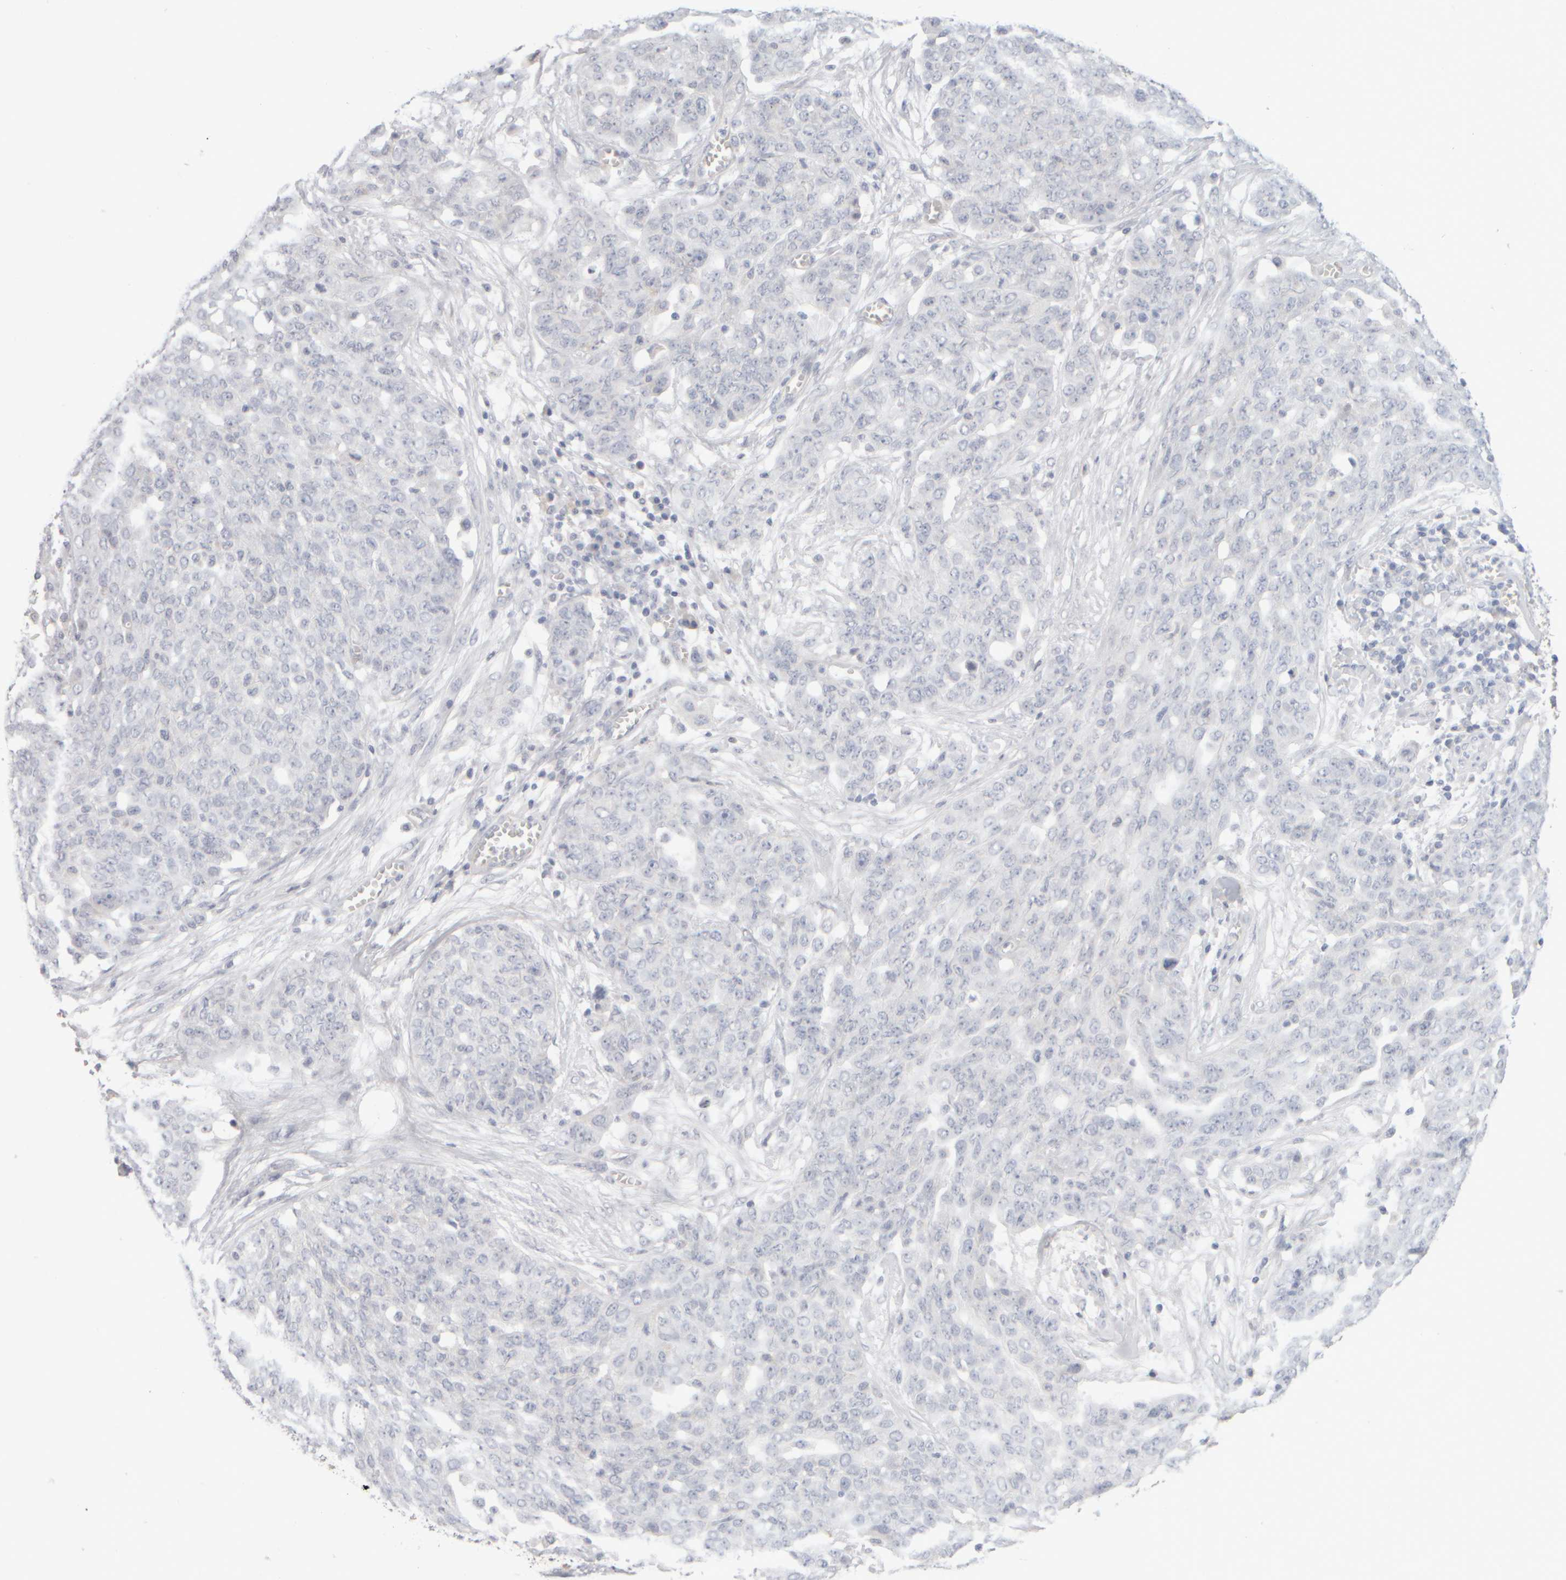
{"staining": {"intensity": "negative", "quantity": "none", "location": "none"}, "tissue": "ovarian cancer", "cell_type": "Tumor cells", "image_type": "cancer", "snomed": [{"axis": "morphology", "description": "Cystadenocarcinoma, serous, NOS"}, {"axis": "topography", "description": "Soft tissue"}, {"axis": "topography", "description": "Ovary"}], "caption": "Micrograph shows no protein expression in tumor cells of ovarian cancer (serous cystadenocarcinoma) tissue. (DAB (3,3'-diaminobenzidine) IHC visualized using brightfield microscopy, high magnification).", "gene": "ZNF112", "patient": {"sex": "female", "age": 57}}